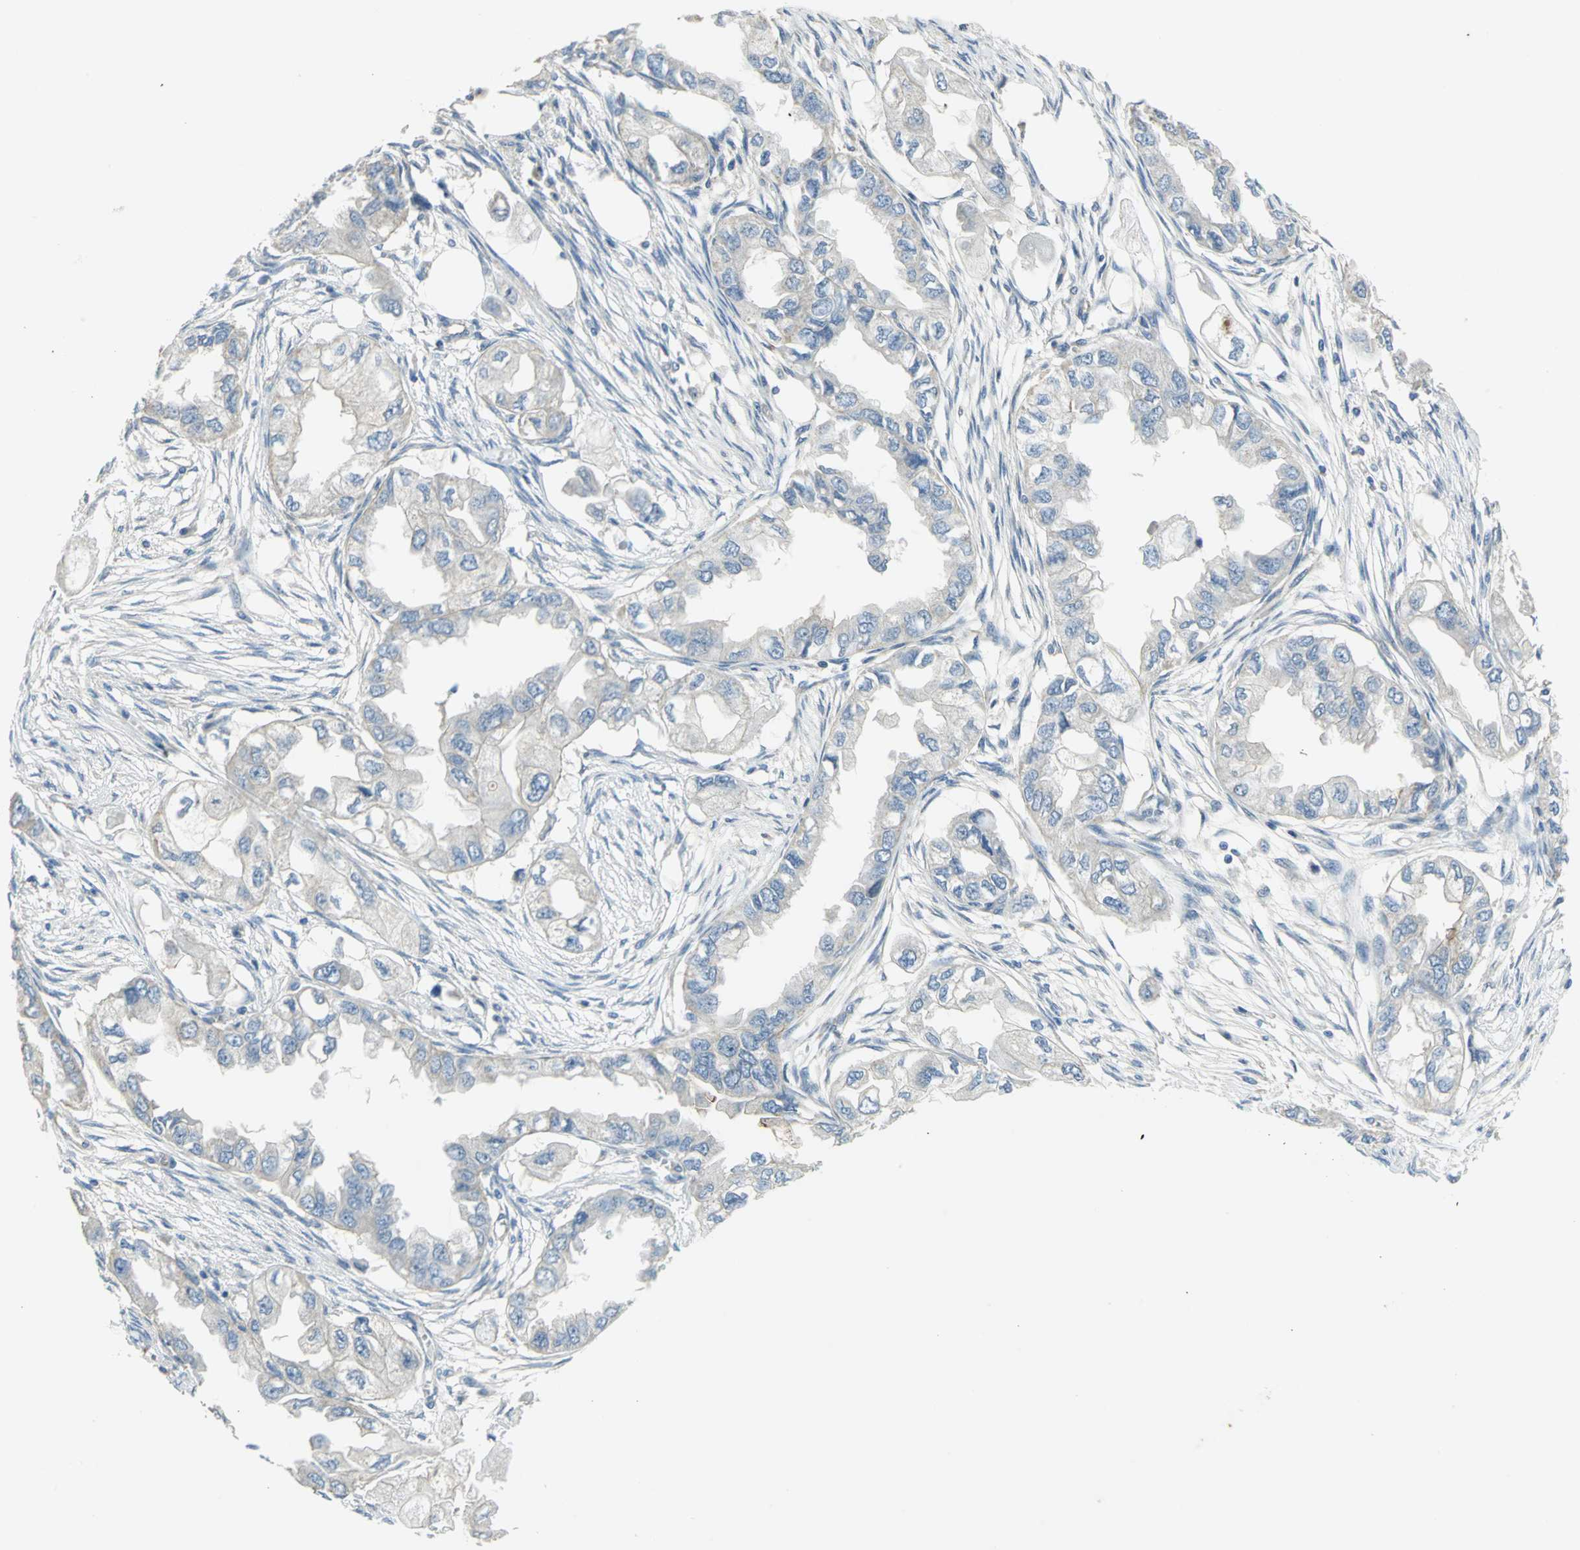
{"staining": {"intensity": "weak", "quantity": ">75%", "location": "cytoplasmic/membranous"}, "tissue": "endometrial cancer", "cell_type": "Tumor cells", "image_type": "cancer", "snomed": [{"axis": "morphology", "description": "Adenocarcinoma, NOS"}, {"axis": "topography", "description": "Endometrium"}], "caption": "An image of endometrial adenocarcinoma stained for a protein exhibits weak cytoplasmic/membranous brown staining in tumor cells.", "gene": "HTR1F", "patient": {"sex": "female", "age": 67}}